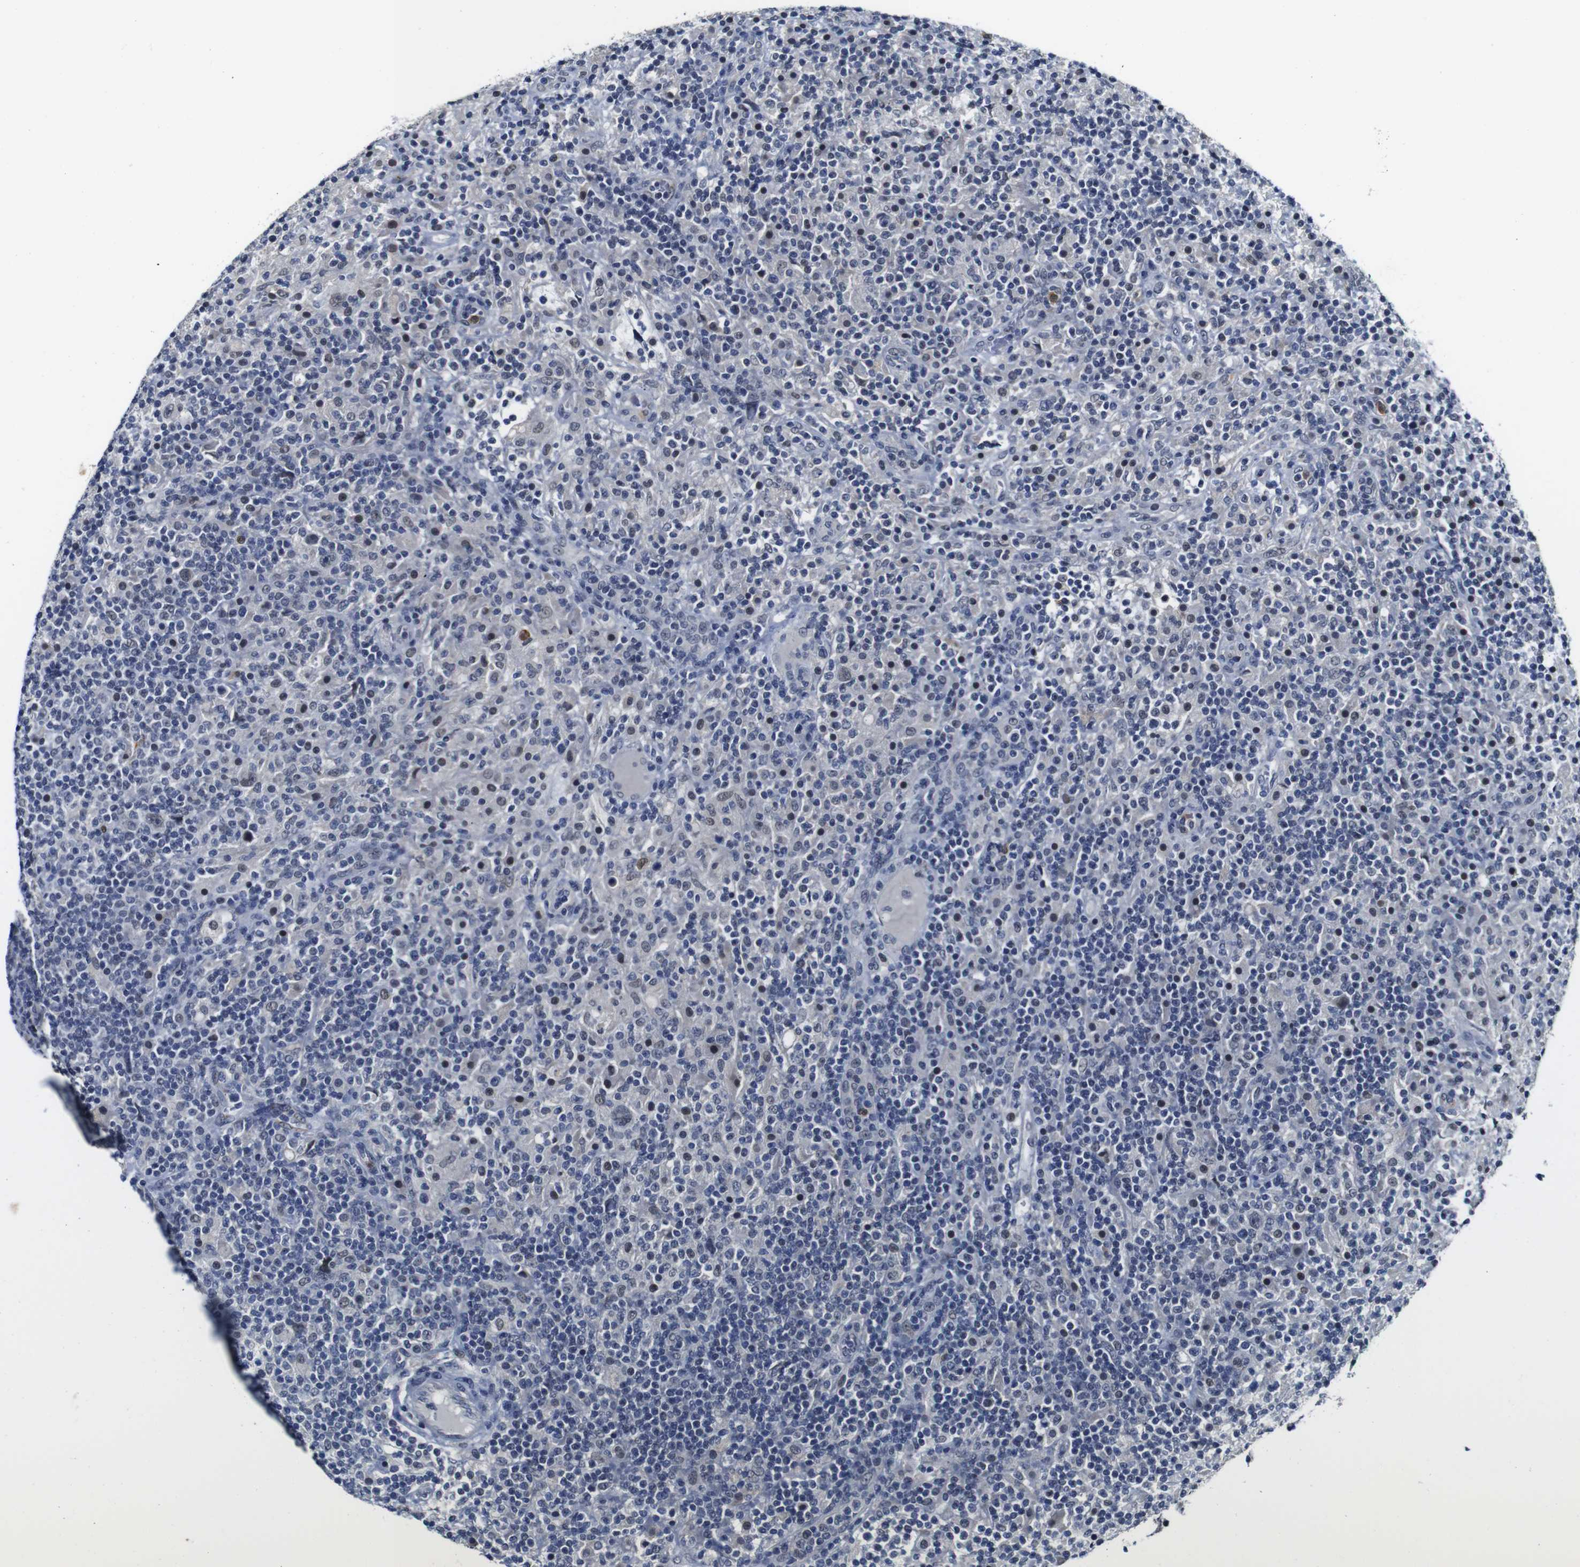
{"staining": {"intensity": "negative", "quantity": "none", "location": "none"}, "tissue": "lymphoma", "cell_type": "Tumor cells", "image_type": "cancer", "snomed": [{"axis": "morphology", "description": "Hodgkin's disease, NOS"}, {"axis": "topography", "description": "Lymph node"}], "caption": "Micrograph shows no significant protein staining in tumor cells of Hodgkin's disease.", "gene": "NTRK3", "patient": {"sex": "male", "age": 70}}